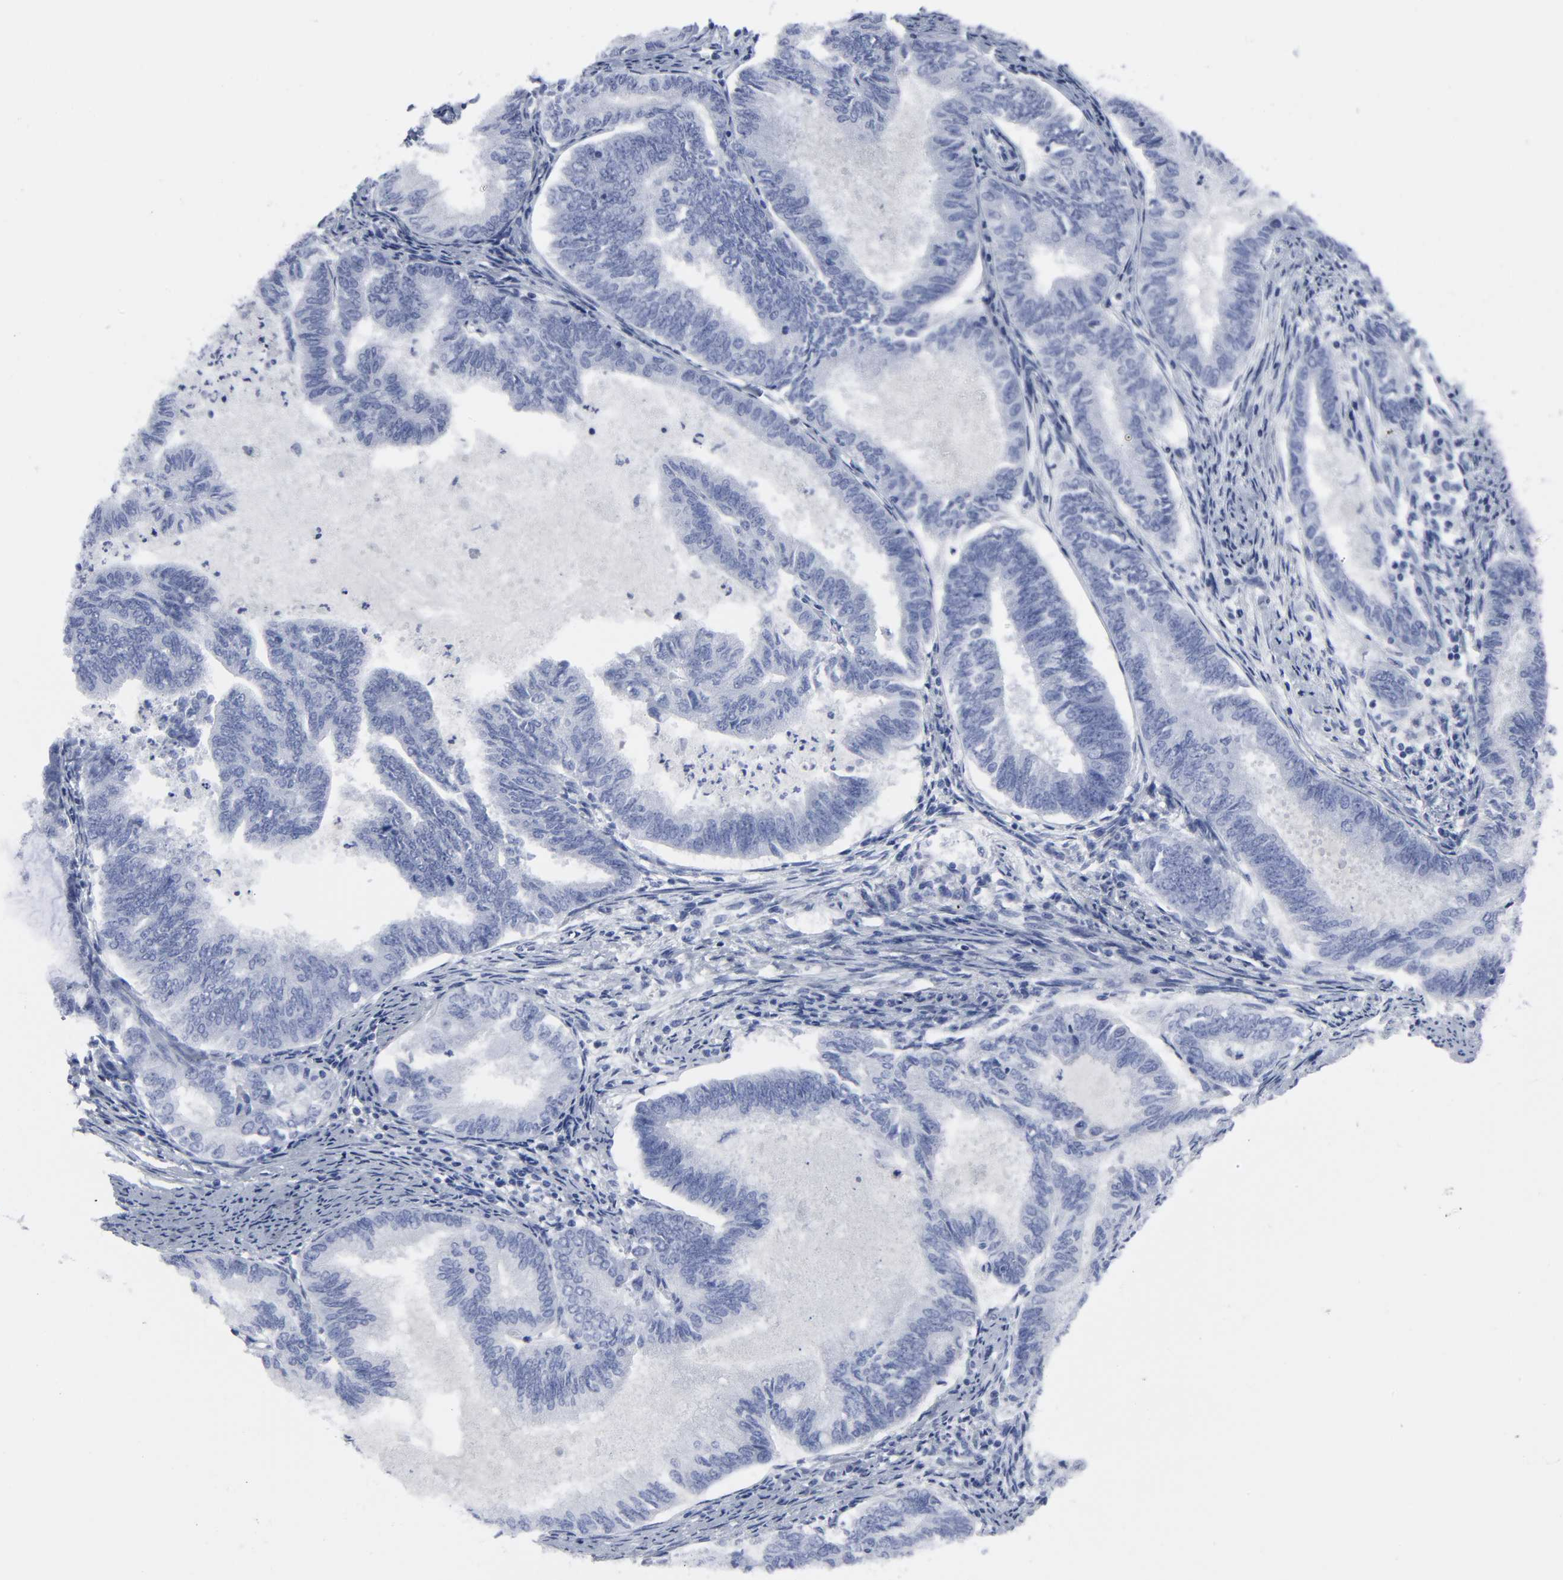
{"staining": {"intensity": "negative", "quantity": "none", "location": "none"}, "tissue": "endometrial cancer", "cell_type": "Tumor cells", "image_type": "cancer", "snomed": [{"axis": "morphology", "description": "Adenocarcinoma, NOS"}, {"axis": "topography", "description": "Endometrium"}], "caption": "Endometrial cancer was stained to show a protein in brown. There is no significant expression in tumor cells.", "gene": "HNF4A", "patient": {"sex": "female", "age": 86}}